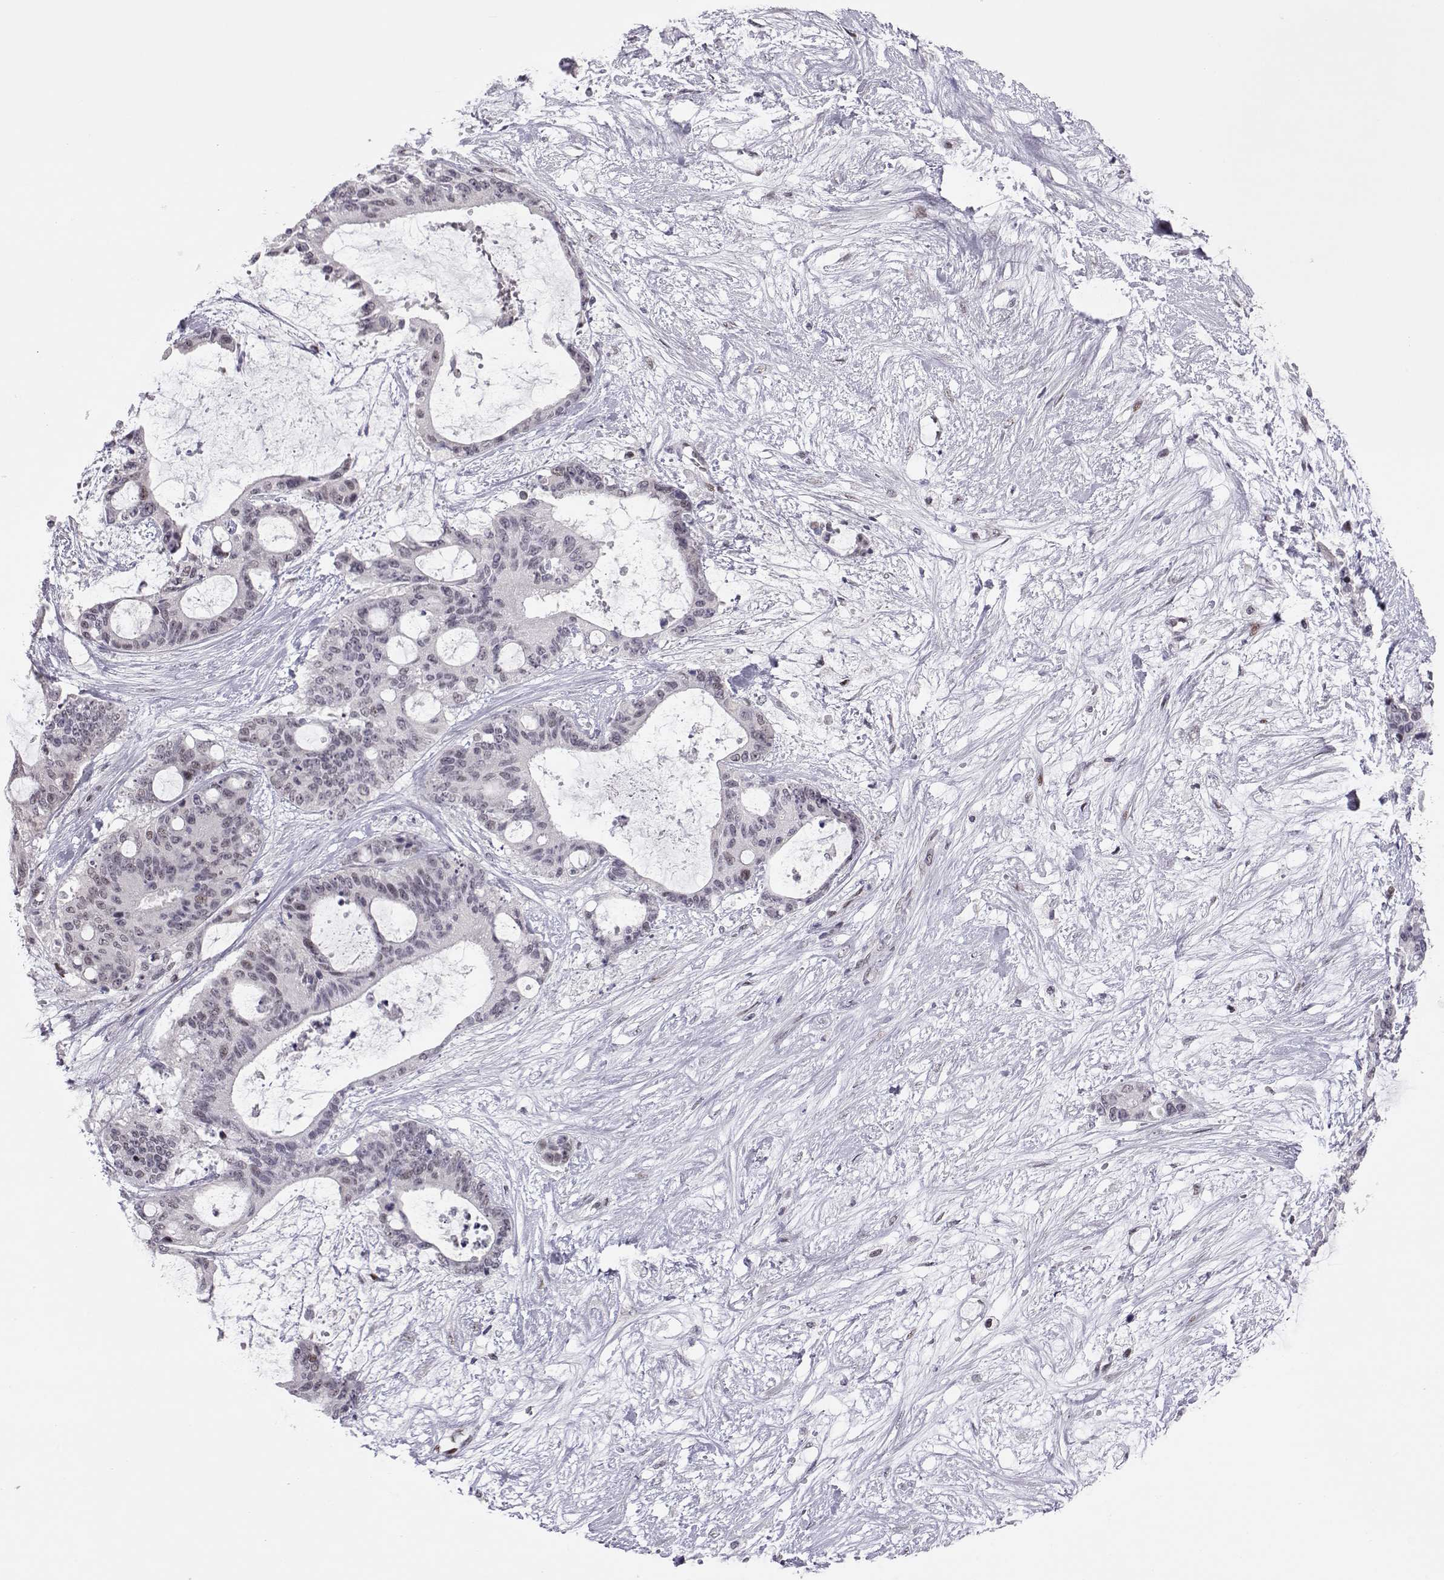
{"staining": {"intensity": "negative", "quantity": "none", "location": "none"}, "tissue": "liver cancer", "cell_type": "Tumor cells", "image_type": "cancer", "snomed": [{"axis": "morphology", "description": "Normal tissue, NOS"}, {"axis": "morphology", "description": "Cholangiocarcinoma"}, {"axis": "topography", "description": "Liver"}, {"axis": "topography", "description": "Peripheral nerve tissue"}], "caption": "Liver cancer (cholangiocarcinoma) was stained to show a protein in brown. There is no significant staining in tumor cells.", "gene": "SIX6", "patient": {"sex": "female", "age": 73}}